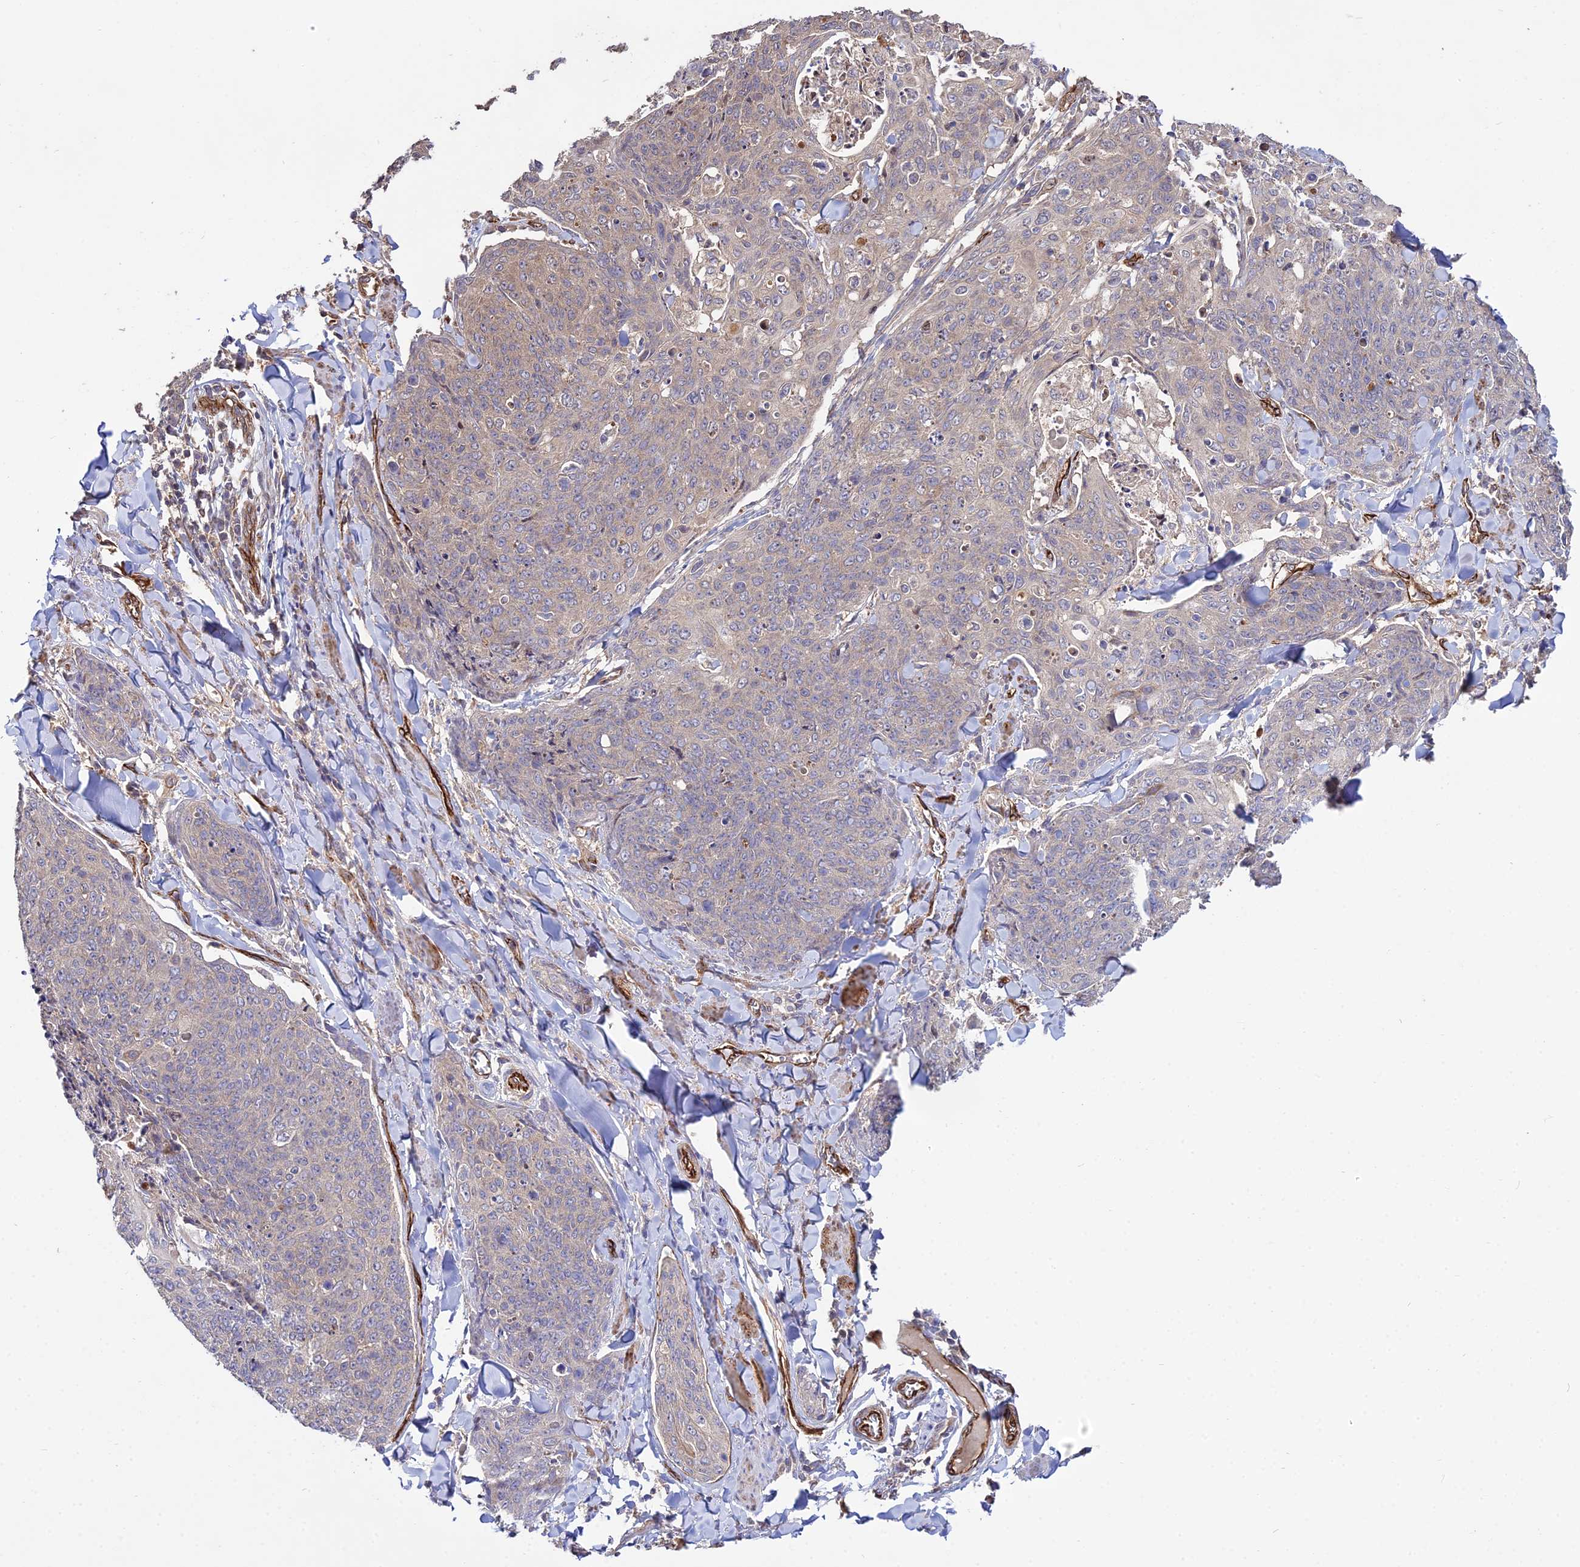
{"staining": {"intensity": "weak", "quantity": "<25%", "location": "cytoplasmic/membranous"}, "tissue": "skin cancer", "cell_type": "Tumor cells", "image_type": "cancer", "snomed": [{"axis": "morphology", "description": "Squamous cell carcinoma, NOS"}, {"axis": "topography", "description": "Skin"}, {"axis": "topography", "description": "Vulva"}], "caption": "This is an IHC image of human skin cancer (squamous cell carcinoma). There is no positivity in tumor cells.", "gene": "GRTP1", "patient": {"sex": "female", "age": 85}}